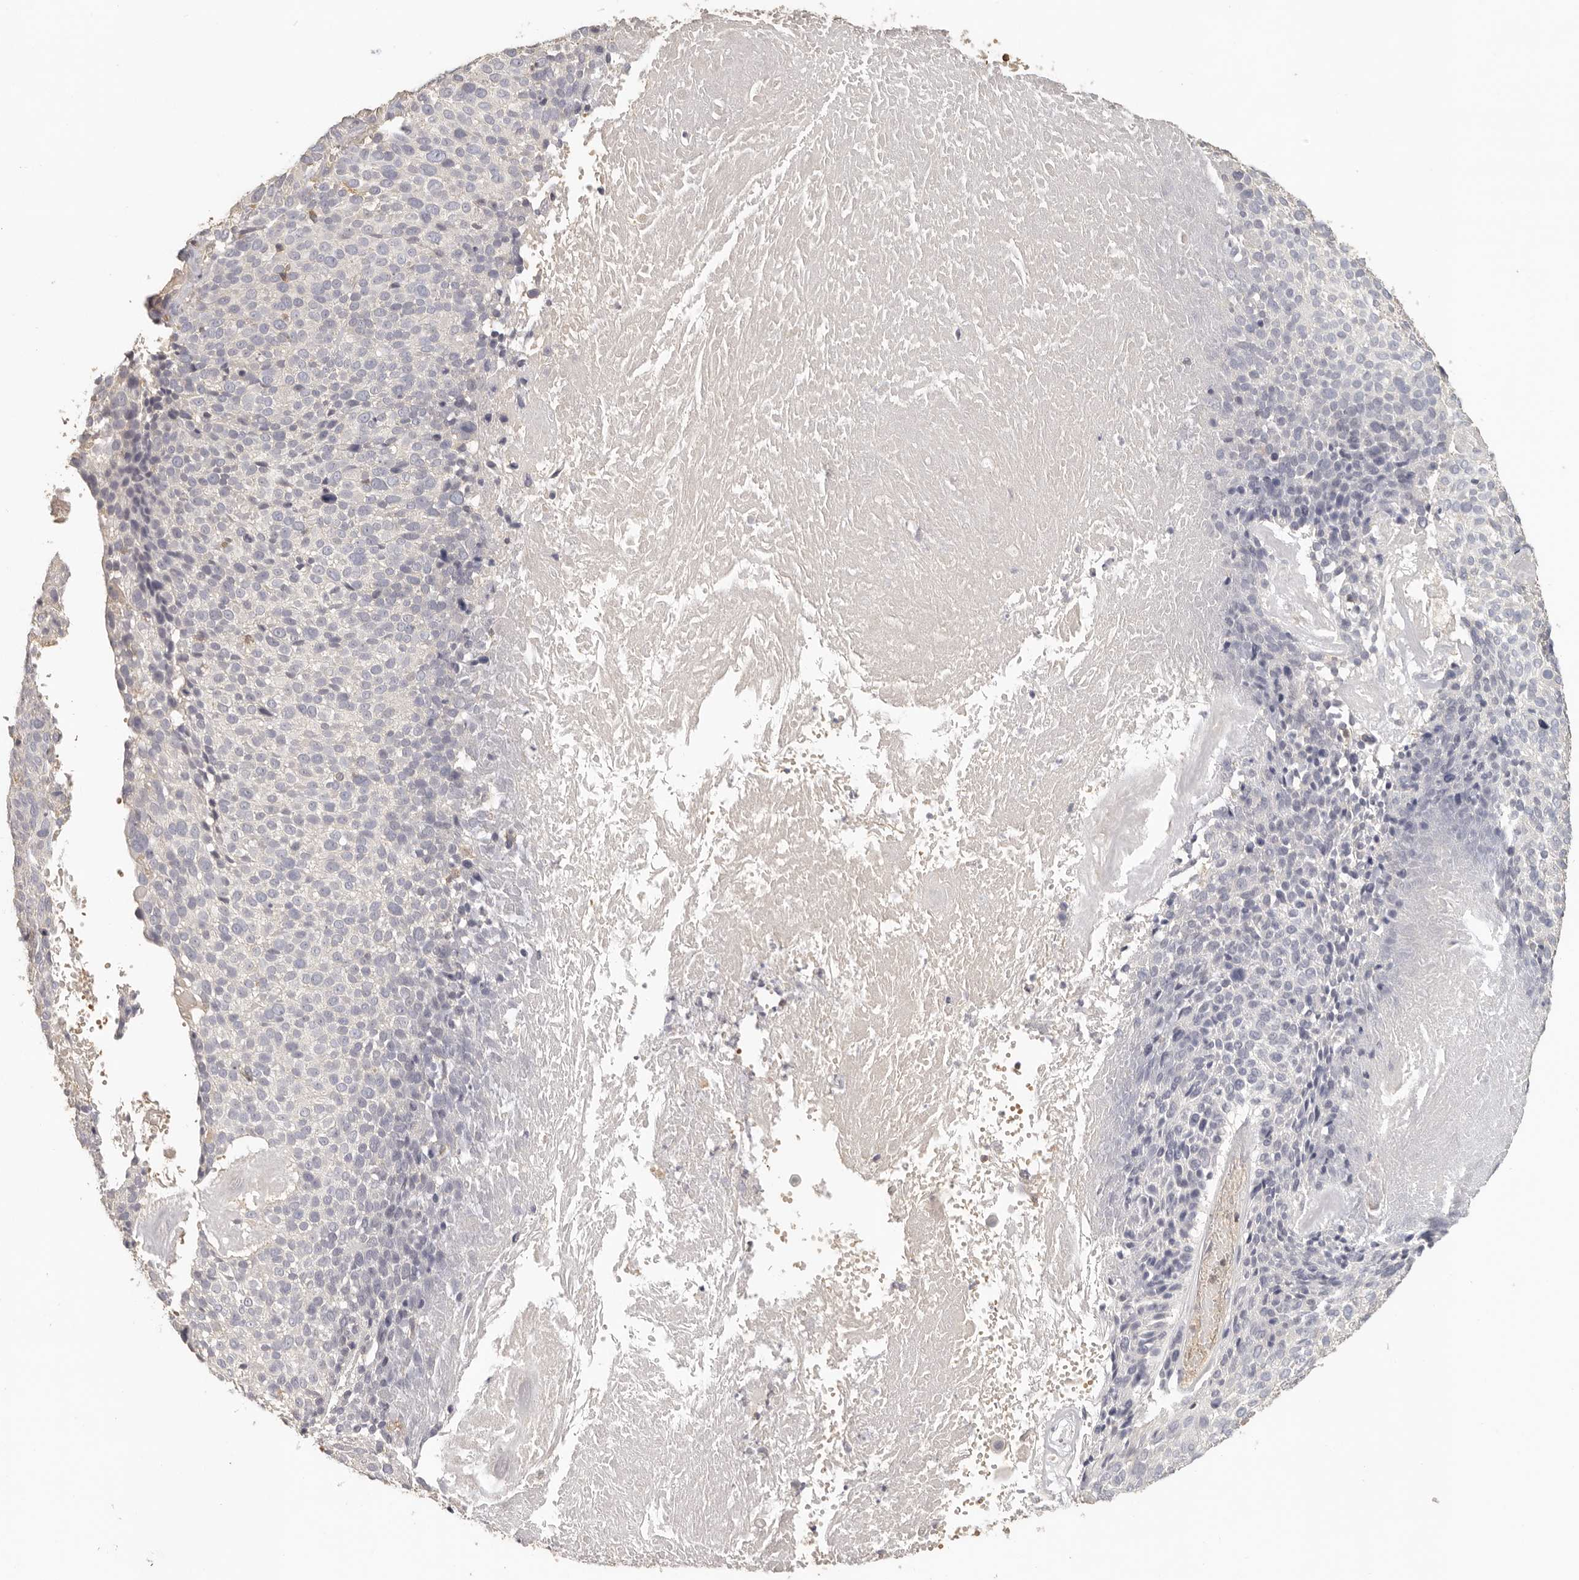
{"staining": {"intensity": "negative", "quantity": "none", "location": "none"}, "tissue": "cervical cancer", "cell_type": "Tumor cells", "image_type": "cancer", "snomed": [{"axis": "morphology", "description": "Squamous cell carcinoma, NOS"}, {"axis": "topography", "description": "Cervix"}], "caption": "Micrograph shows no protein expression in tumor cells of cervical cancer (squamous cell carcinoma) tissue.", "gene": "CSK", "patient": {"sex": "female", "age": 74}}